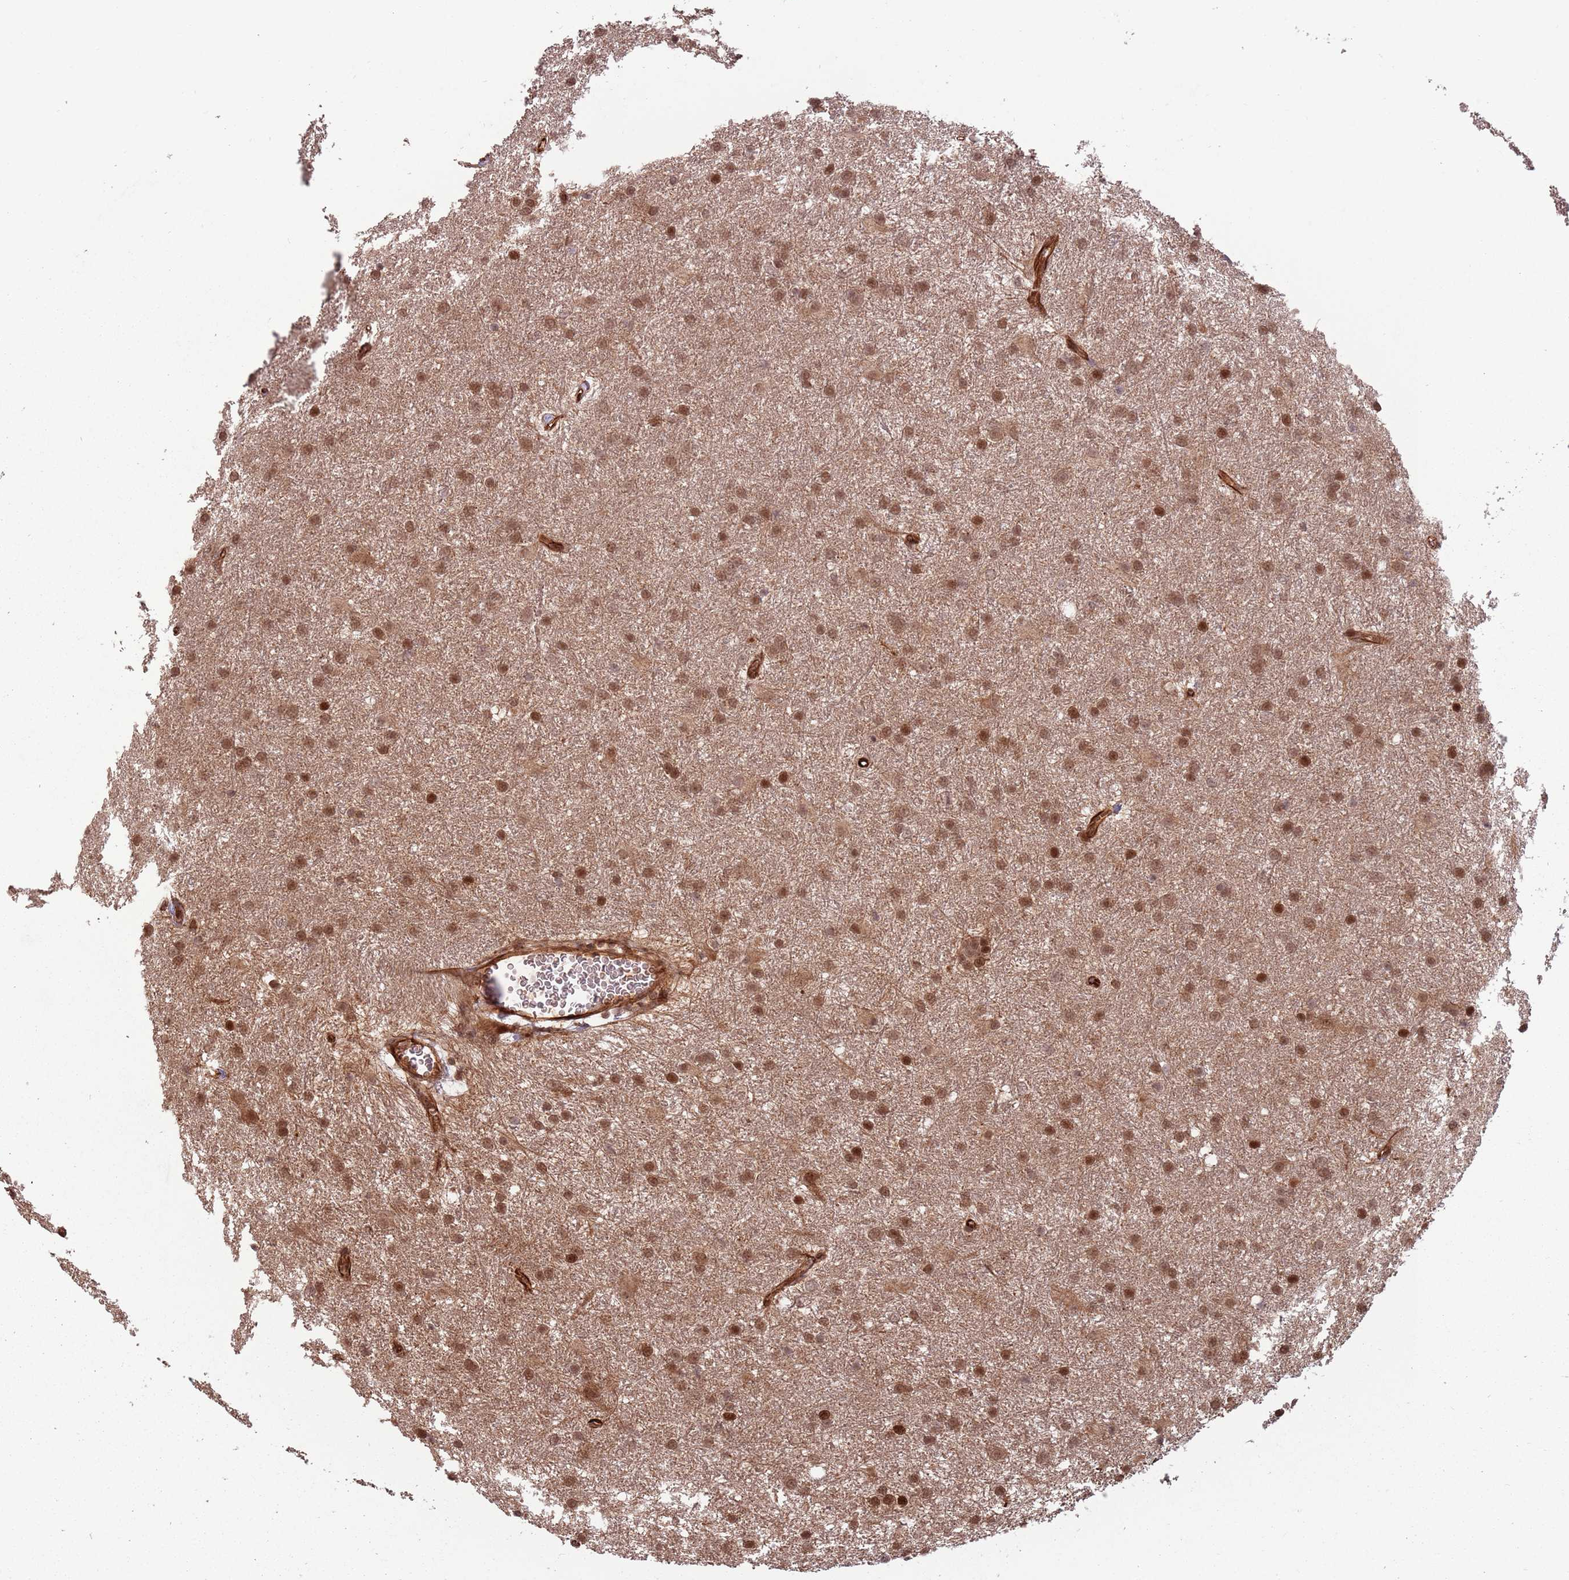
{"staining": {"intensity": "moderate", "quantity": ">75%", "location": "cytoplasmic/membranous,nuclear"}, "tissue": "glioma", "cell_type": "Tumor cells", "image_type": "cancer", "snomed": [{"axis": "morphology", "description": "Glioma, malignant, High grade"}, {"axis": "topography", "description": "Brain"}], "caption": "This image displays immunohistochemistry staining of glioma, with medium moderate cytoplasmic/membranous and nuclear staining in approximately >75% of tumor cells.", "gene": "ADAMTS3", "patient": {"sex": "female", "age": 50}}